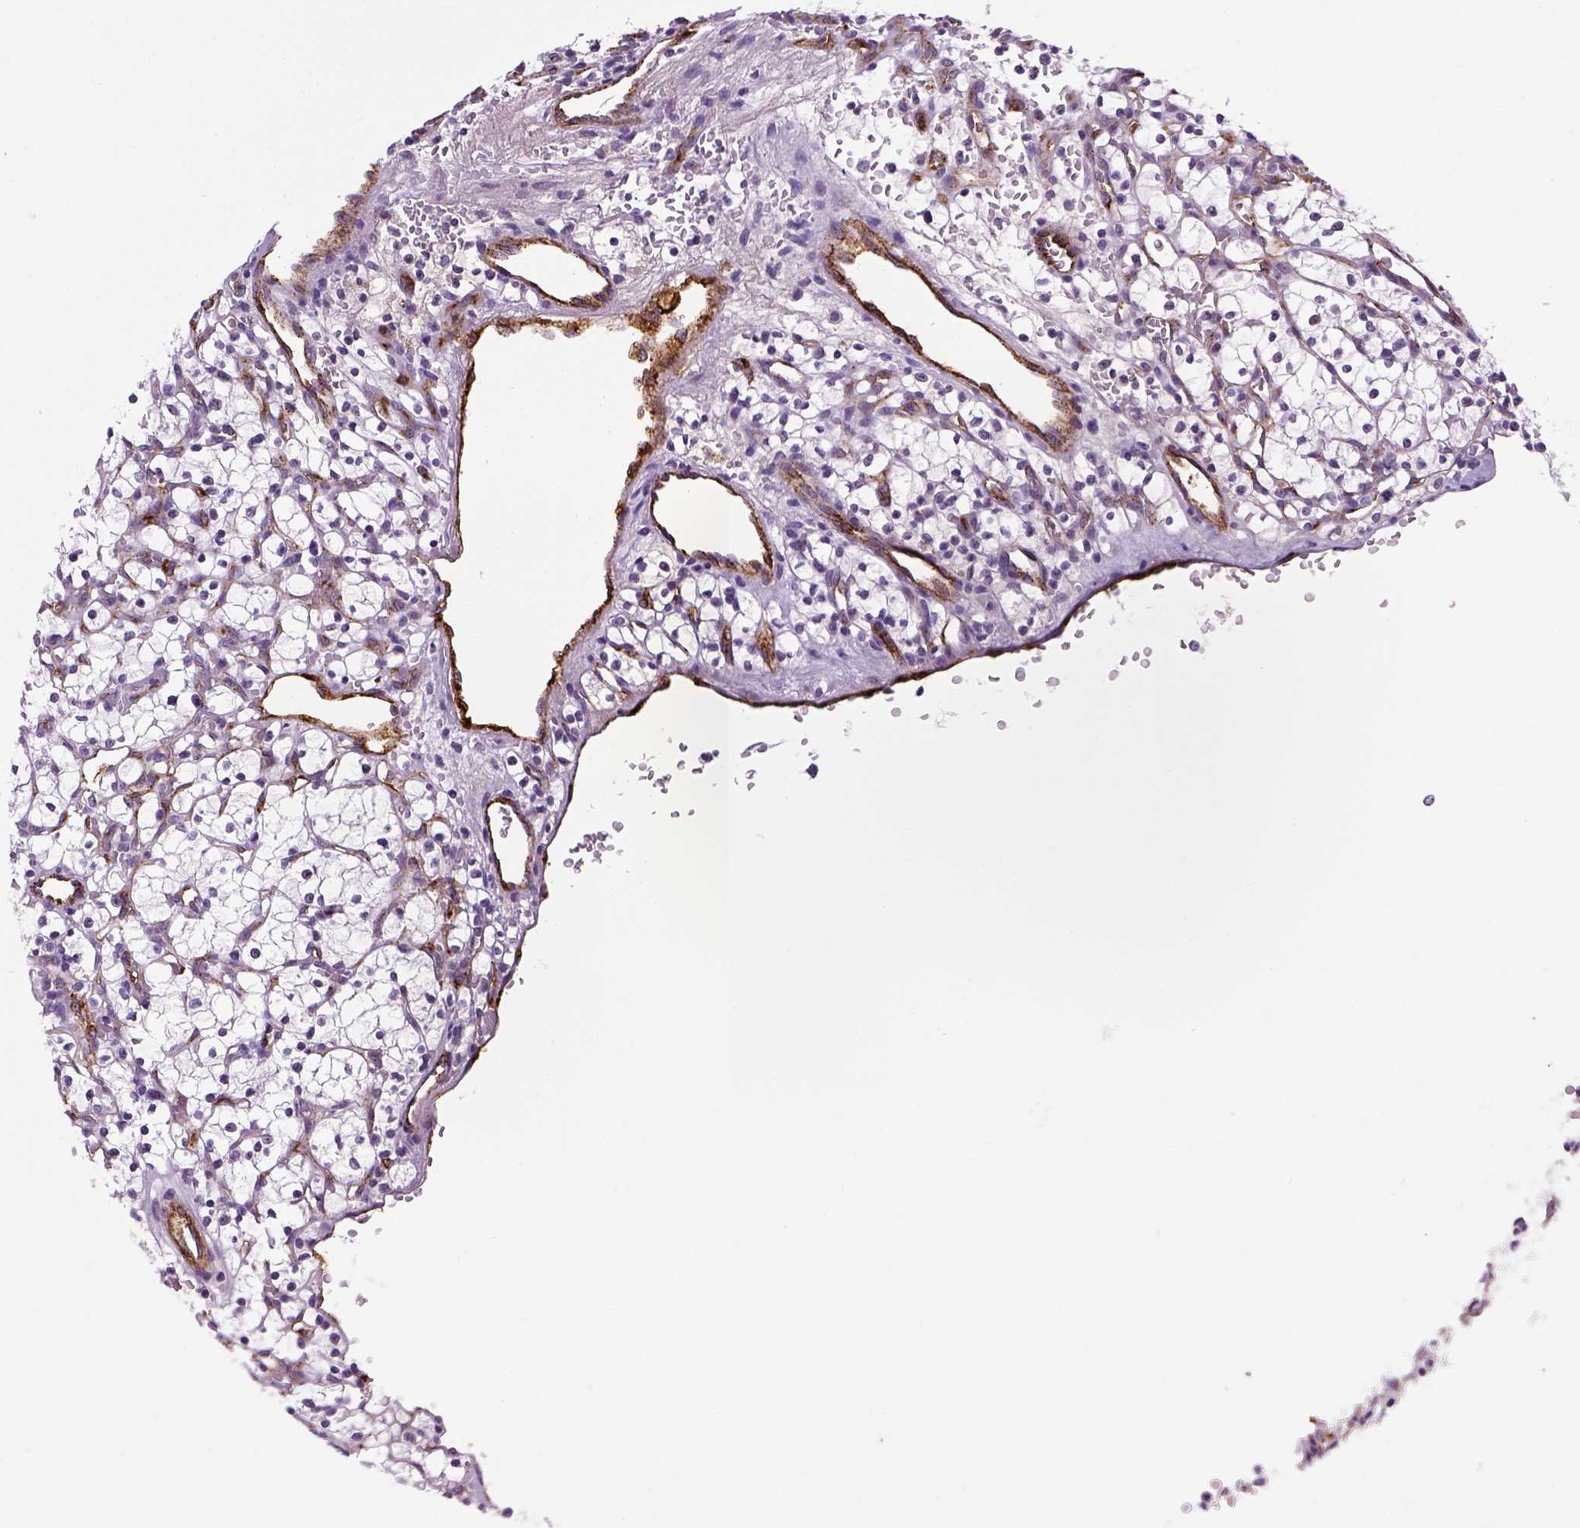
{"staining": {"intensity": "negative", "quantity": "none", "location": "none"}, "tissue": "renal cancer", "cell_type": "Tumor cells", "image_type": "cancer", "snomed": [{"axis": "morphology", "description": "Adenocarcinoma, NOS"}, {"axis": "topography", "description": "Kidney"}], "caption": "Tumor cells show no significant staining in adenocarcinoma (renal).", "gene": "VWF", "patient": {"sex": "female", "age": 64}}